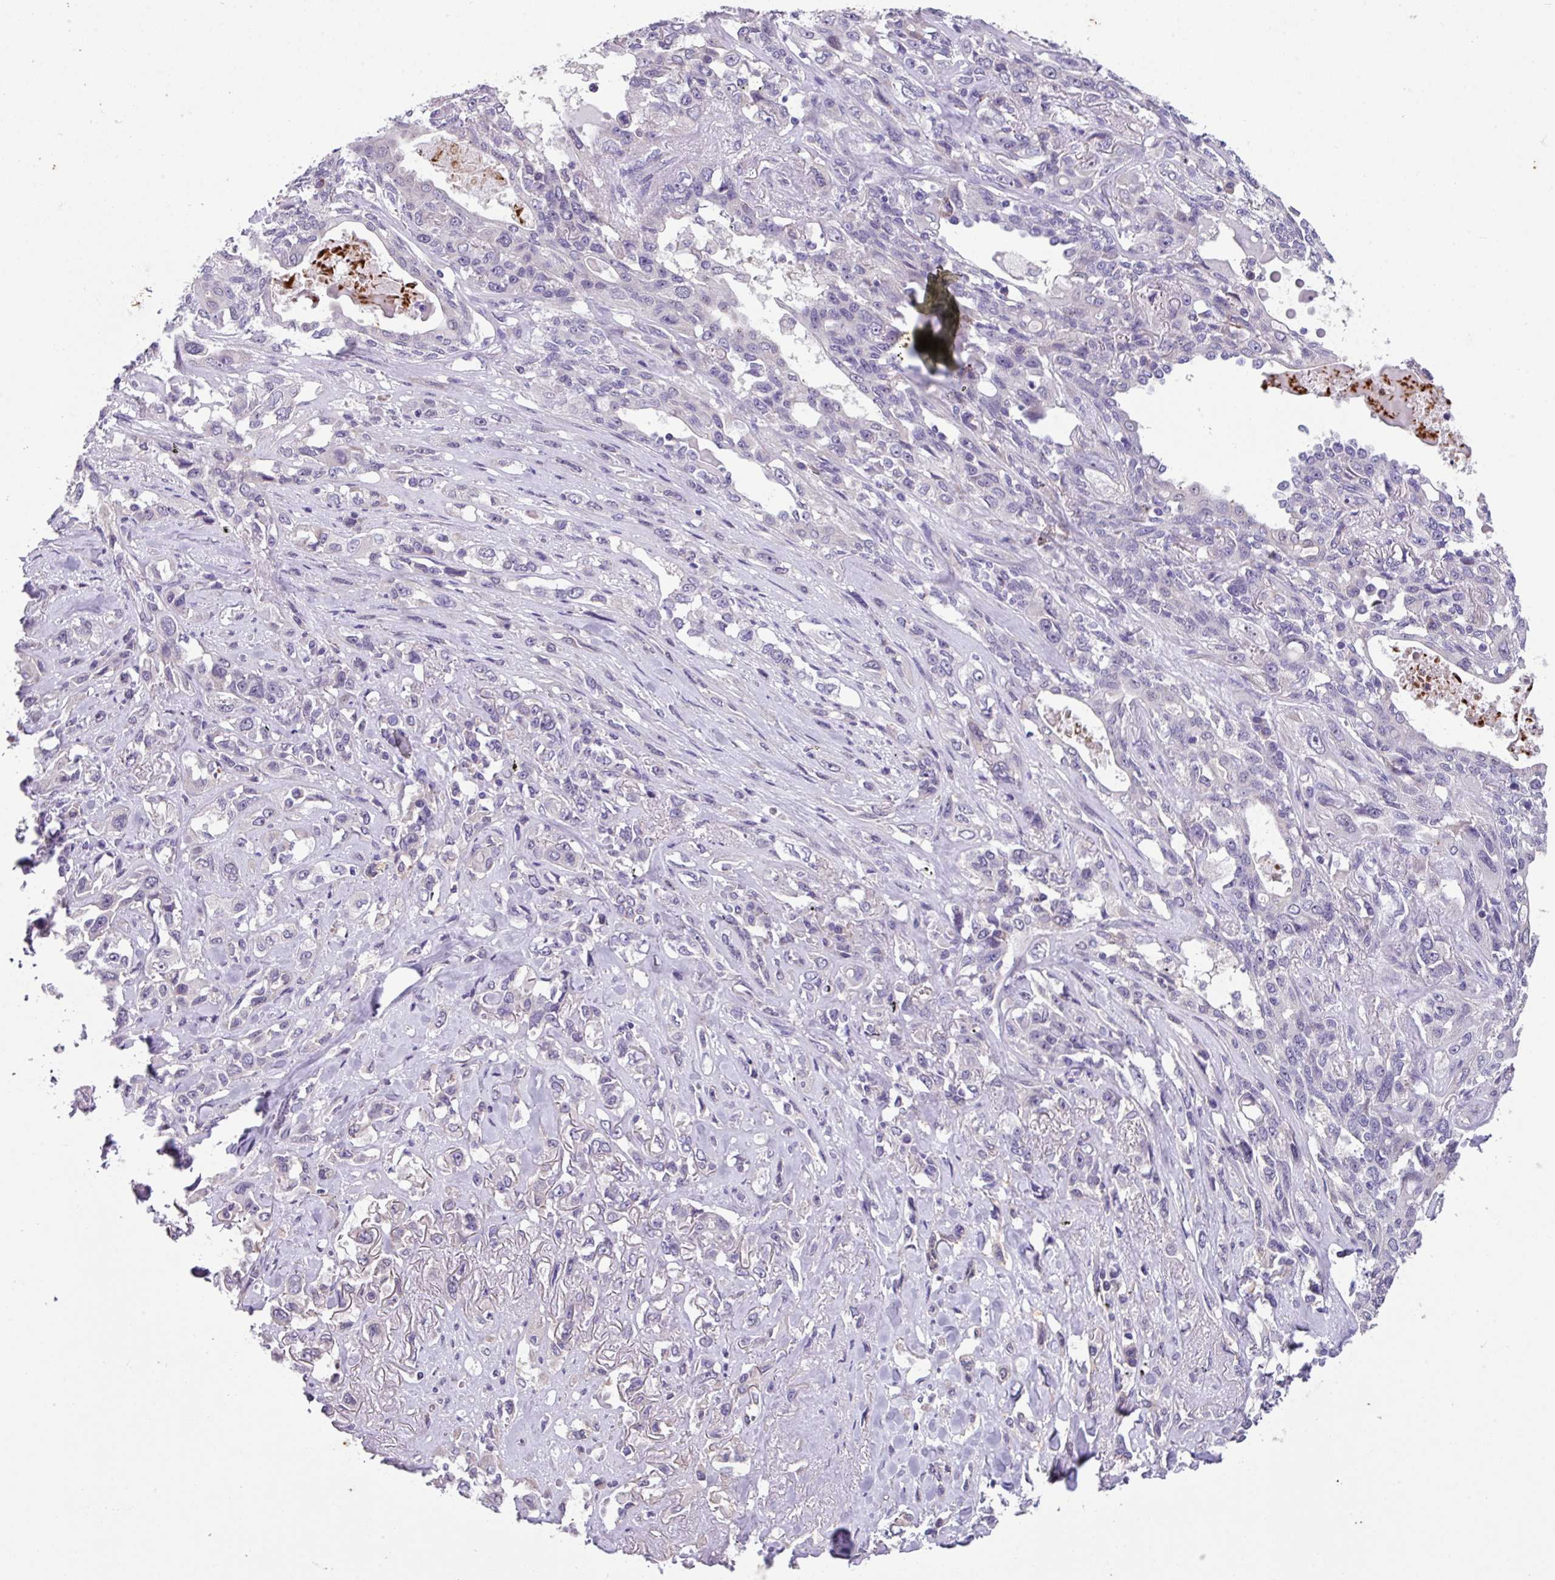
{"staining": {"intensity": "negative", "quantity": "none", "location": "none"}, "tissue": "lung cancer", "cell_type": "Tumor cells", "image_type": "cancer", "snomed": [{"axis": "morphology", "description": "Squamous cell carcinoma, NOS"}, {"axis": "topography", "description": "Lung"}], "caption": "This is an immunohistochemistry (IHC) image of human lung cancer. There is no staining in tumor cells.", "gene": "ZFP3", "patient": {"sex": "female", "age": 70}}